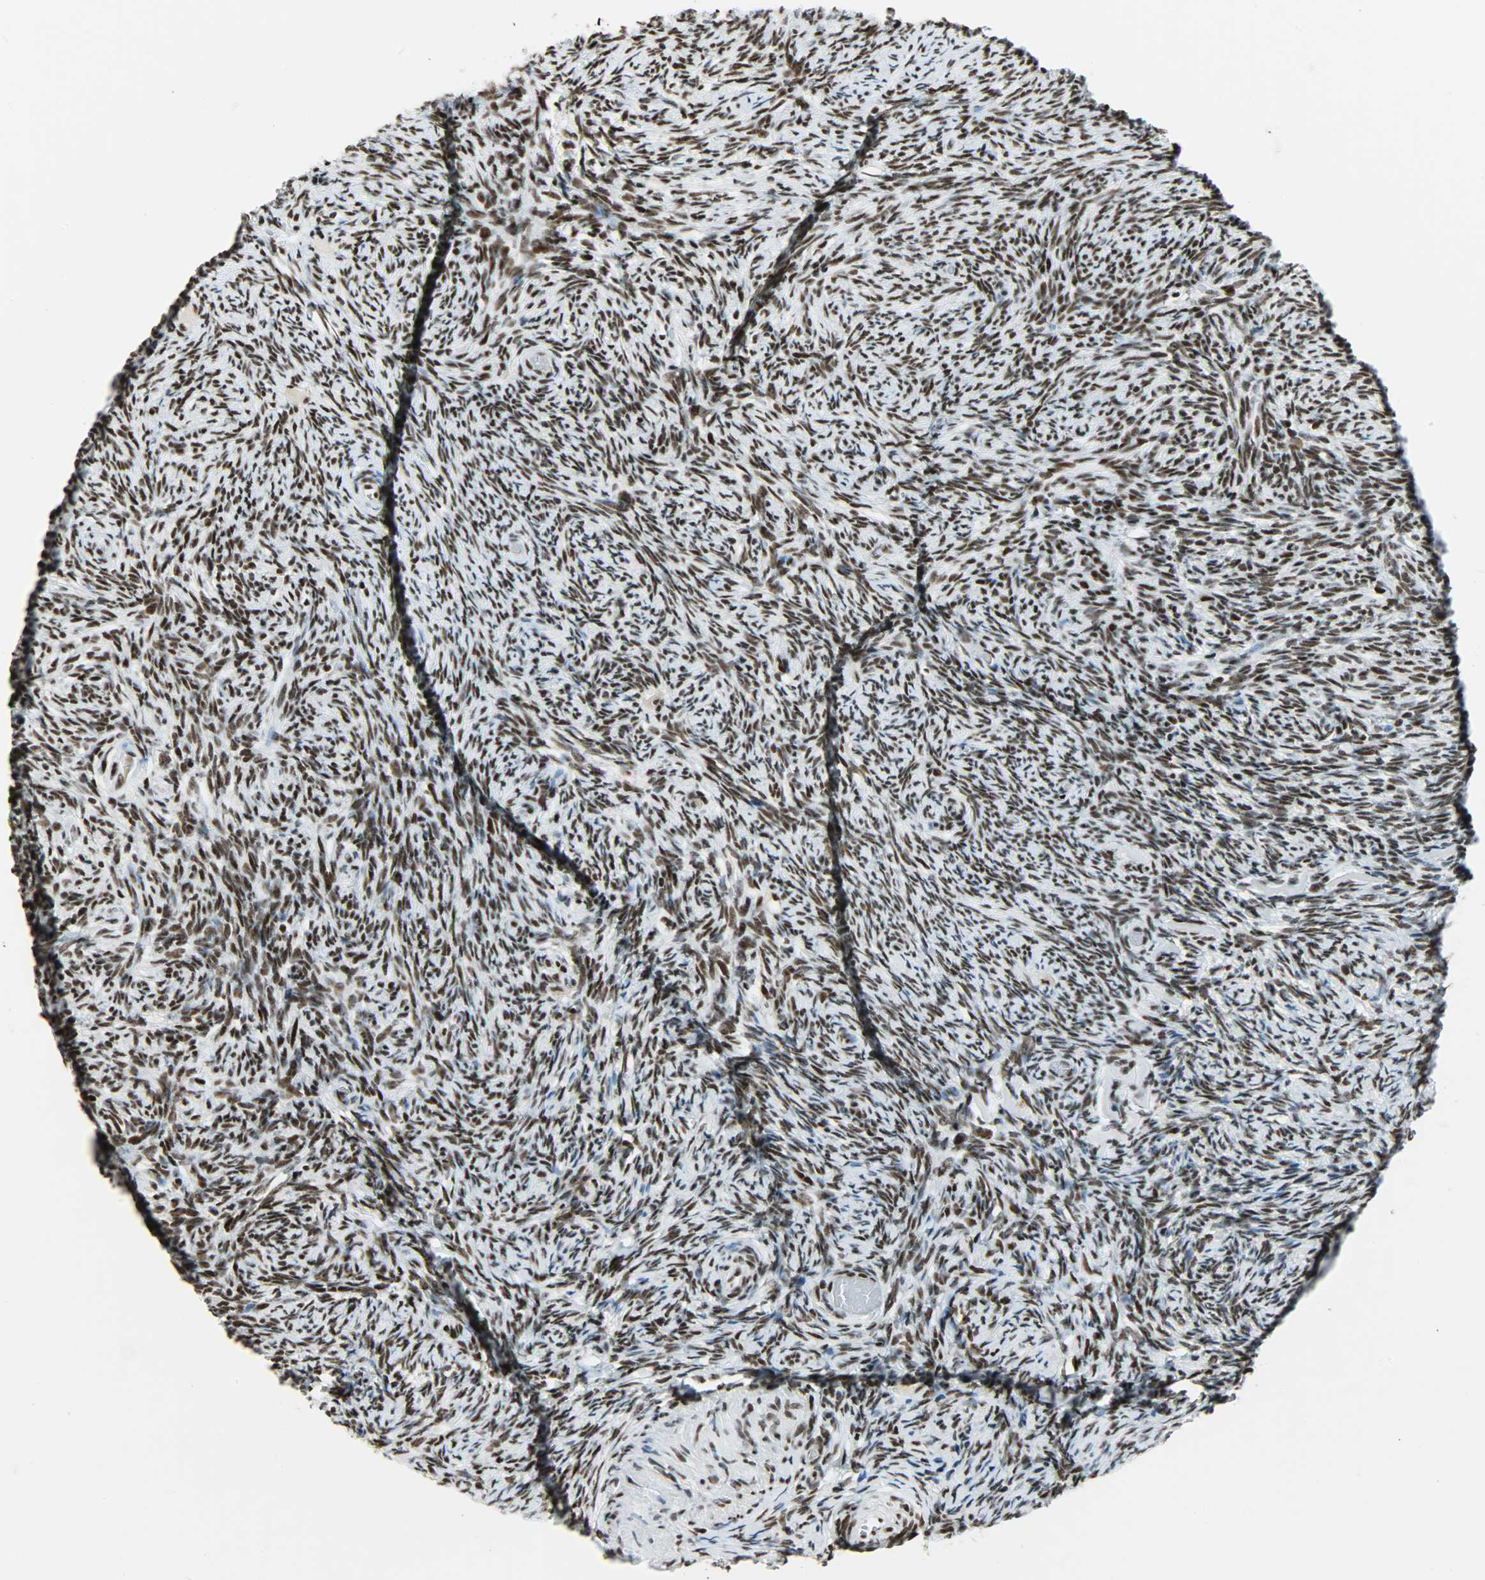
{"staining": {"intensity": "strong", "quantity": ">75%", "location": "nuclear"}, "tissue": "ovary", "cell_type": "Ovarian stroma cells", "image_type": "normal", "snomed": [{"axis": "morphology", "description": "Normal tissue, NOS"}, {"axis": "topography", "description": "Ovary"}], "caption": "Immunohistochemical staining of normal human ovary displays >75% levels of strong nuclear protein positivity in about >75% of ovarian stroma cells. The staining is performed using DAB brown chromogen to label protein expression. The nuclei are counter-stained blue using hematoxylin.", "gene": "SNRPA", "patient": {"sex": "female", "age": 60}}